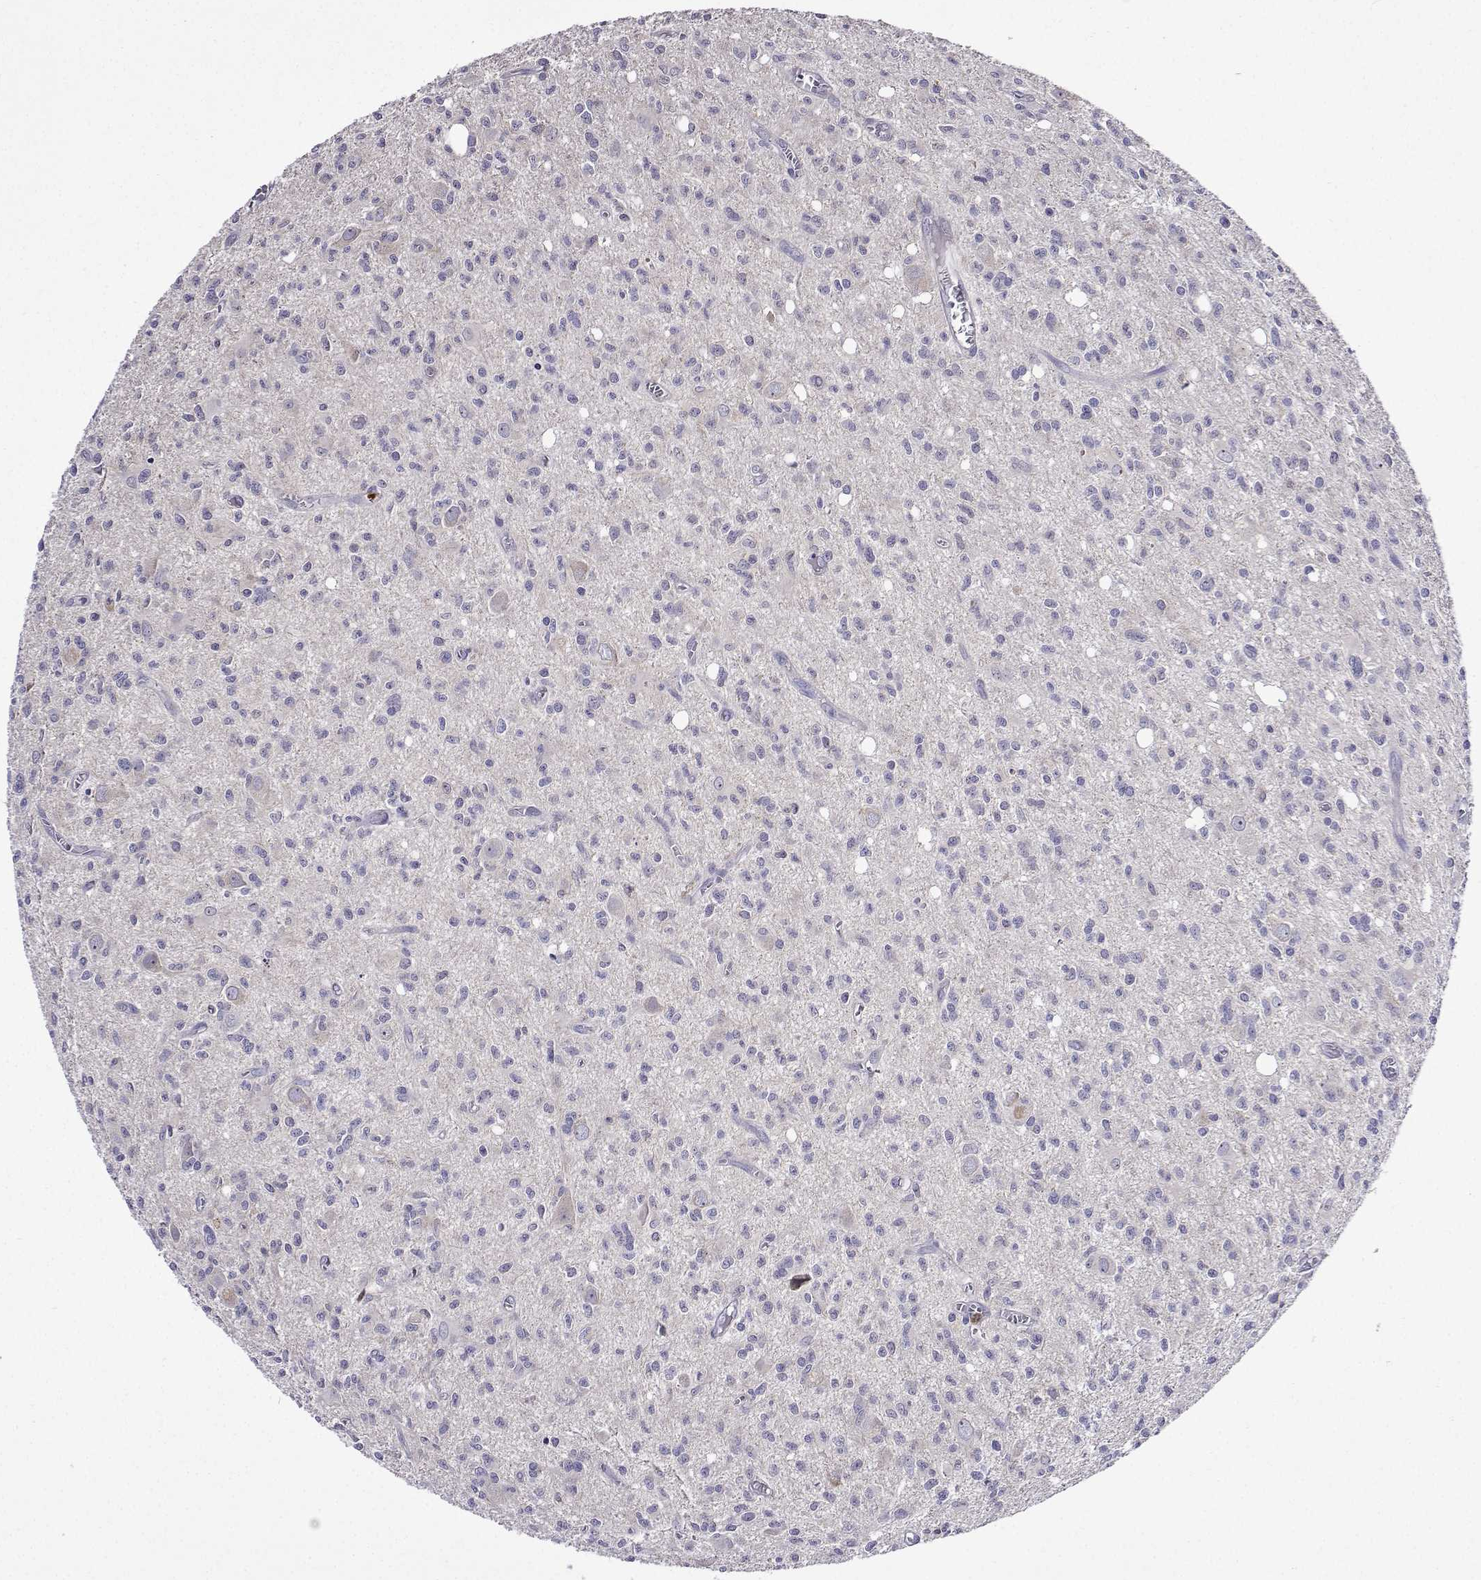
{"staining": {"intensity": "negative", "quantity": "none", "location": "none"}, "tissue": "glioma", "cell_type": "Tumor cells", "image_type": "cancer", "snomed": [{"axis": "morphology", "description": "Glioma, malignant, Low grade"}, {"axis": "topography", "description": "Brain"}], "caption": "An IHC photomicrograph of malignant glioma (low-grade) is shown. There is no staining in tumor cells of malignant glioma (low-grade).", "gene": "SULT2A1", "patient": {"sex": "male", "age": 64}}